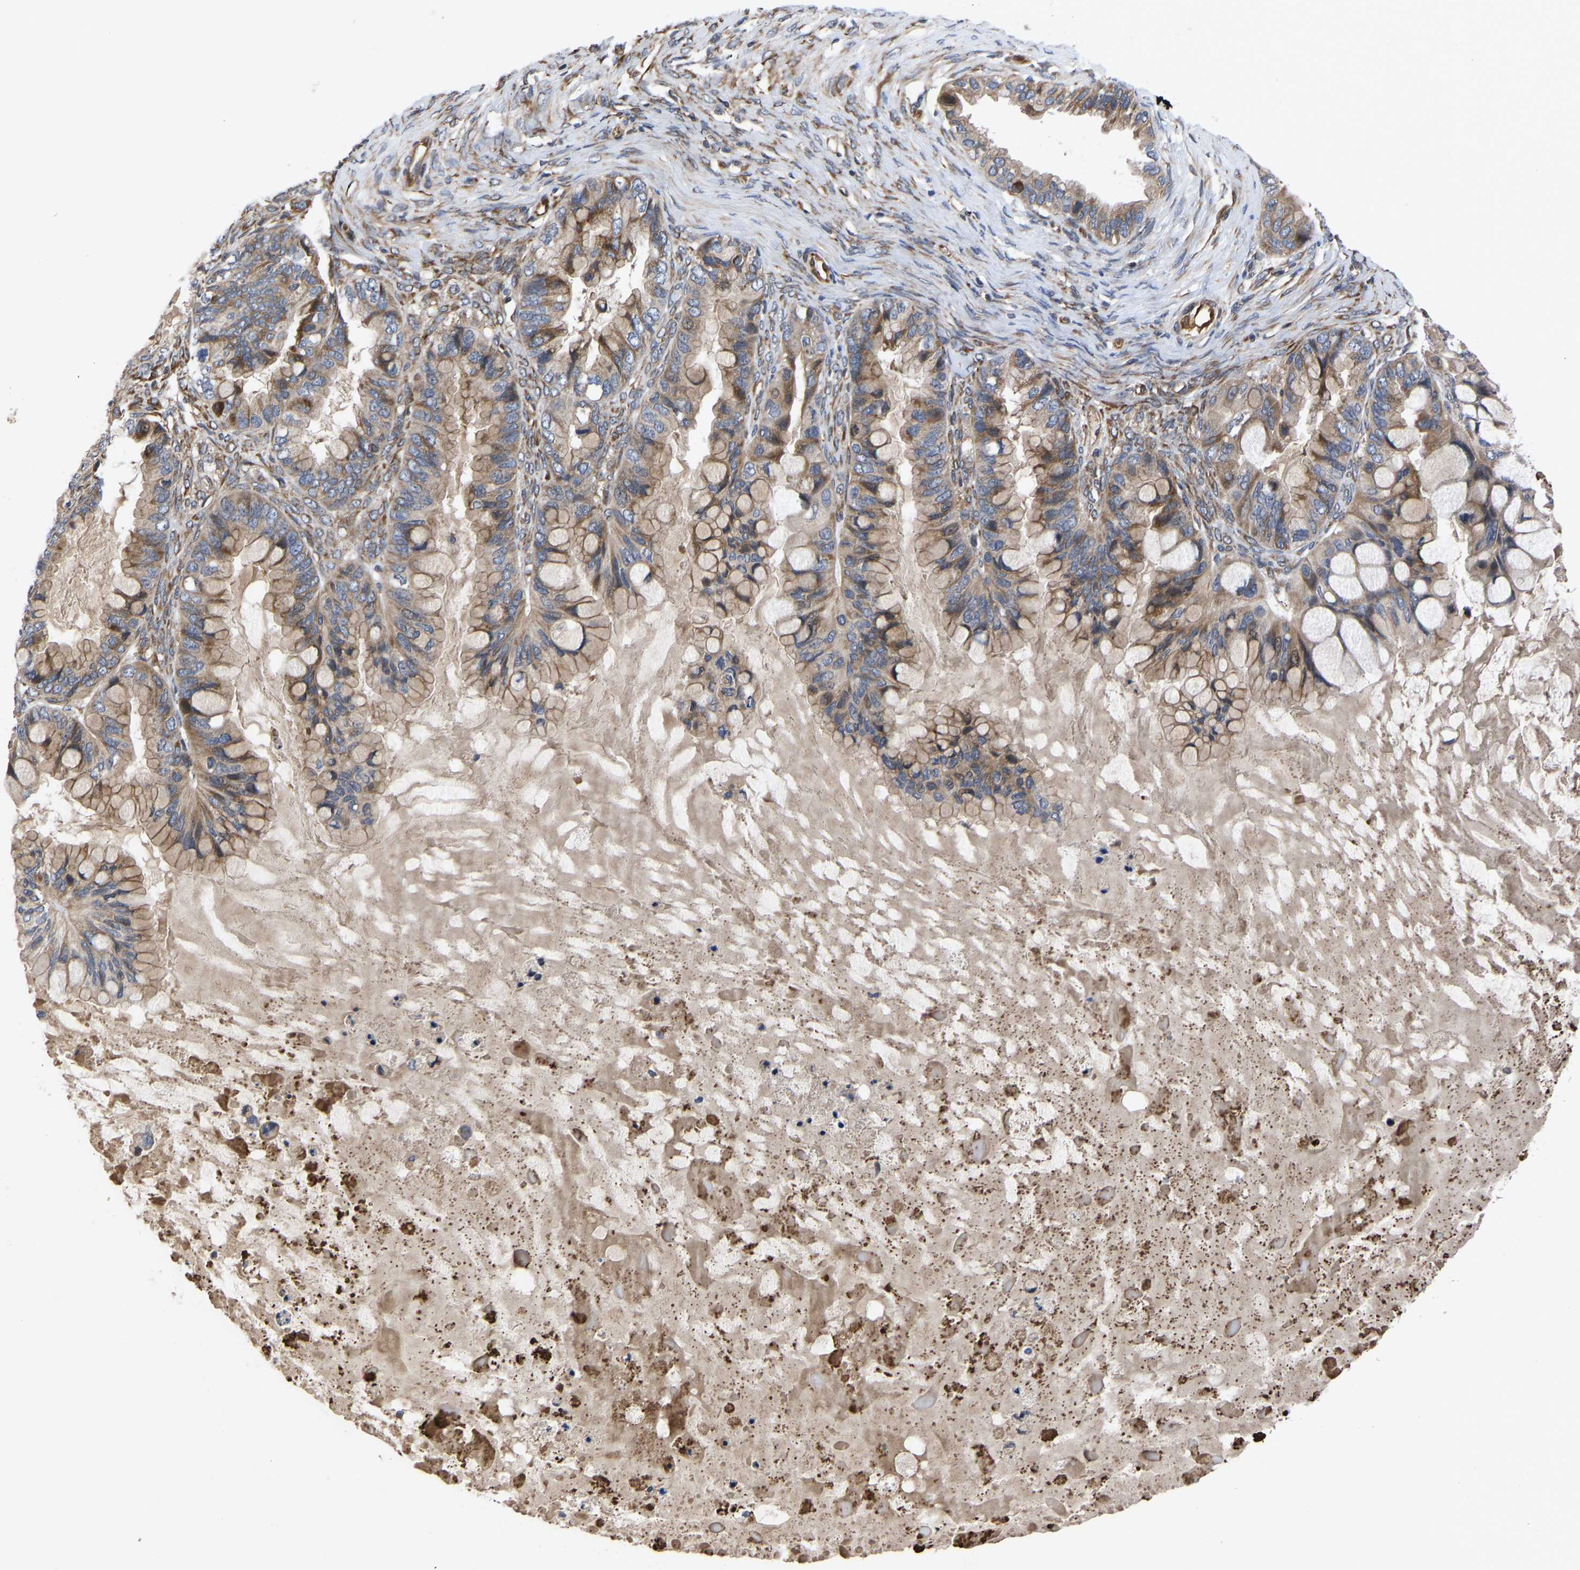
{"staining": {"intensity": "moderate", "quantity": ">75%", "location": "cytoplasmic/membranous"}, "tissue": "ovarian cancer", "cell_type": "Tumor cells", "image_type": "cancer", "snomed": [{"axis": "morphology", "description": "Cystadenocarcinoma, mucinous, NOS"}, {"axis": "topography", "description": "Ovary"}], "caption": "This is a photomicrograph of immunohistochemistry staining of mucinous cystadenocarcinoma (ovarian), which shows moderate positivity in the cytoplasmic/membranous of tumor cells.", "gene": "FRRS1", "patient": {"sex": "female", "age": 80}}